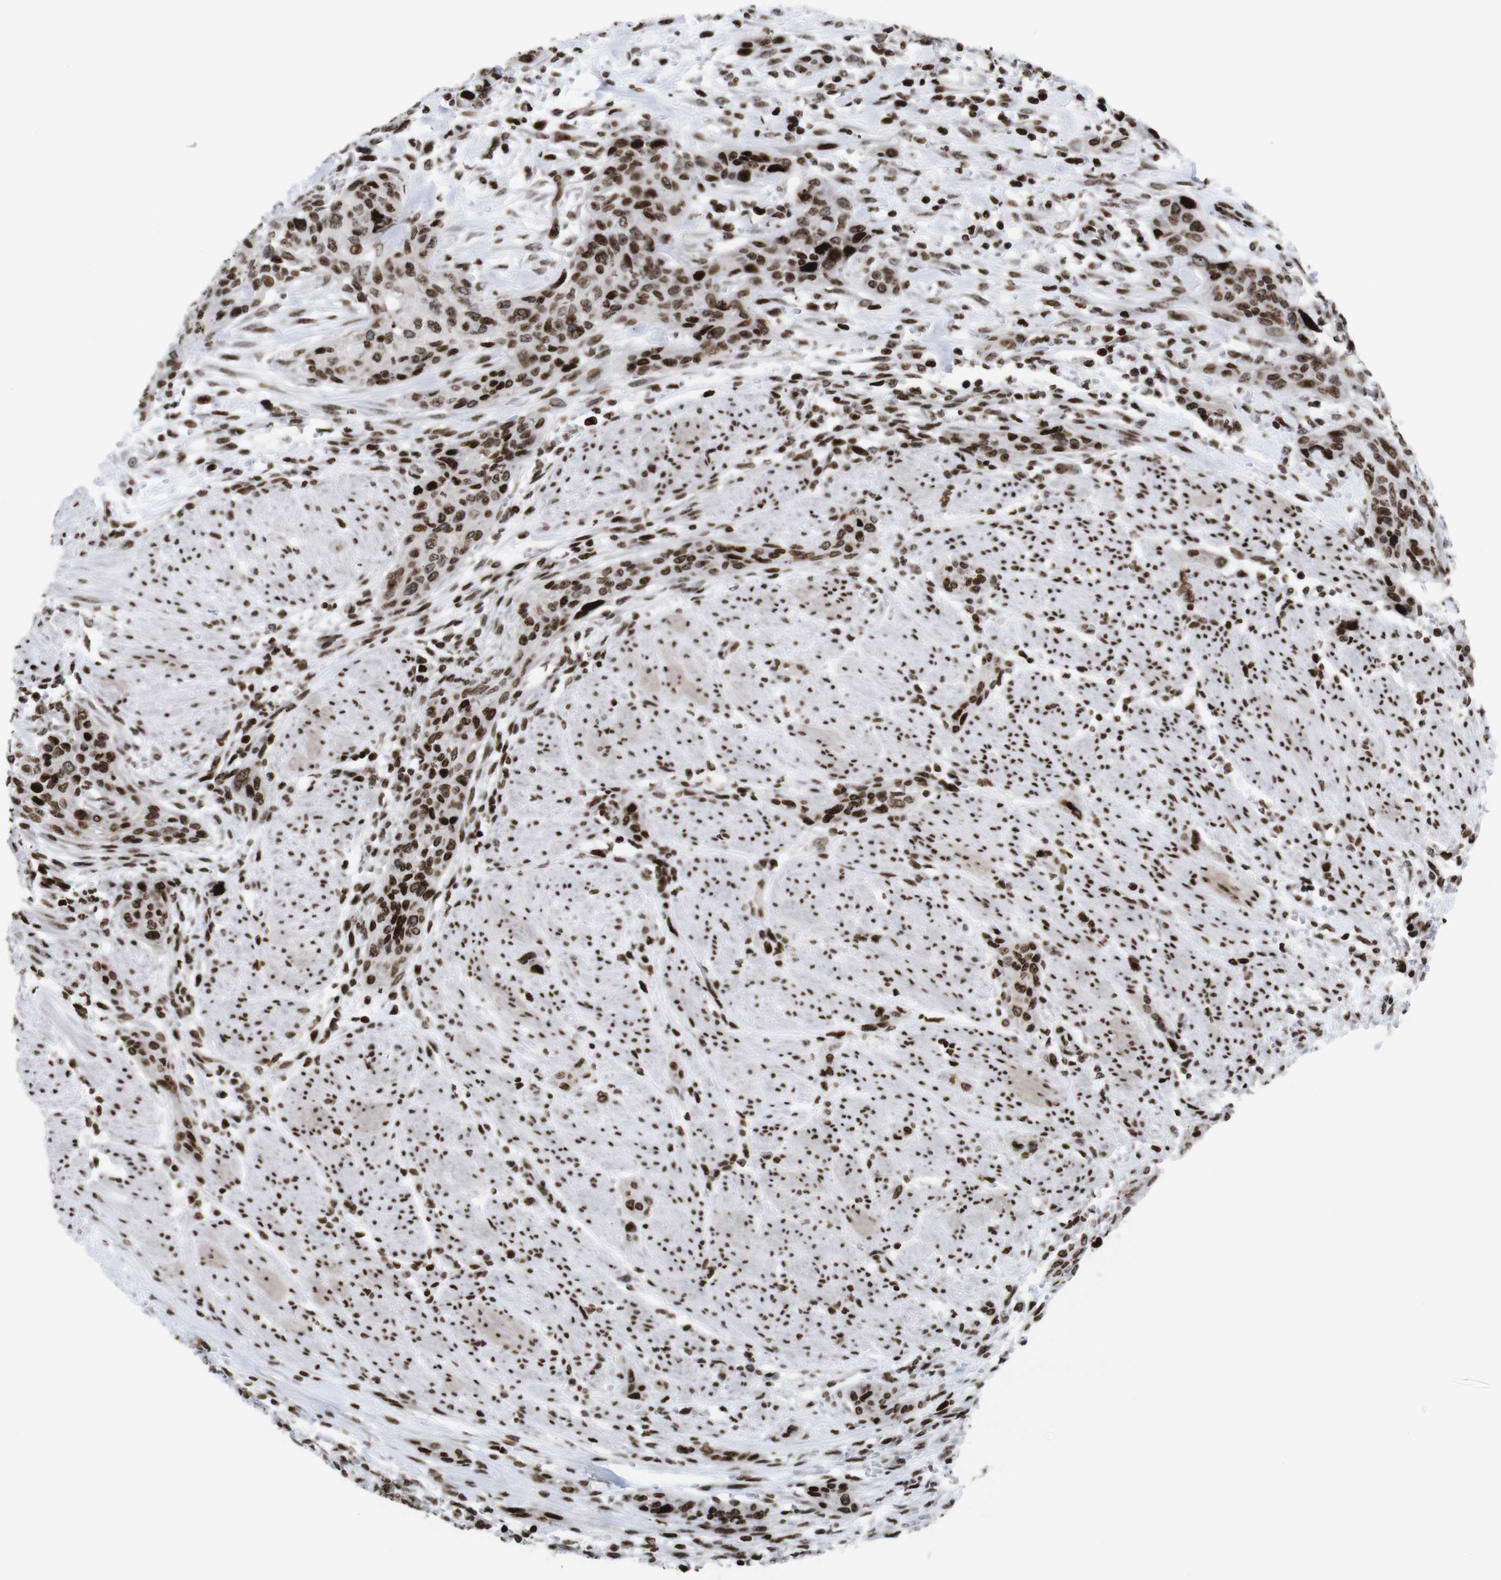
{"staining": {"intensity": "strong", "quantity": ">75%", "location": "nuclear"}, "tissue": "urothelial cancer", "cell_type": "Tumor cells", "image_type": "cancer", "snomed": [{"axis": "morphology", "description": "Urothelial carcinoma, High grade"}, {"axis": "topography", "description": "Urinary bladder"}], "caption": "Brown immunohistochemical staining in urothelial cancer reveals strong nuclear staining in approximately >75% of tumor cells.", "gene": "H1-4", "patient": {"sex": "male", "age": 35}}